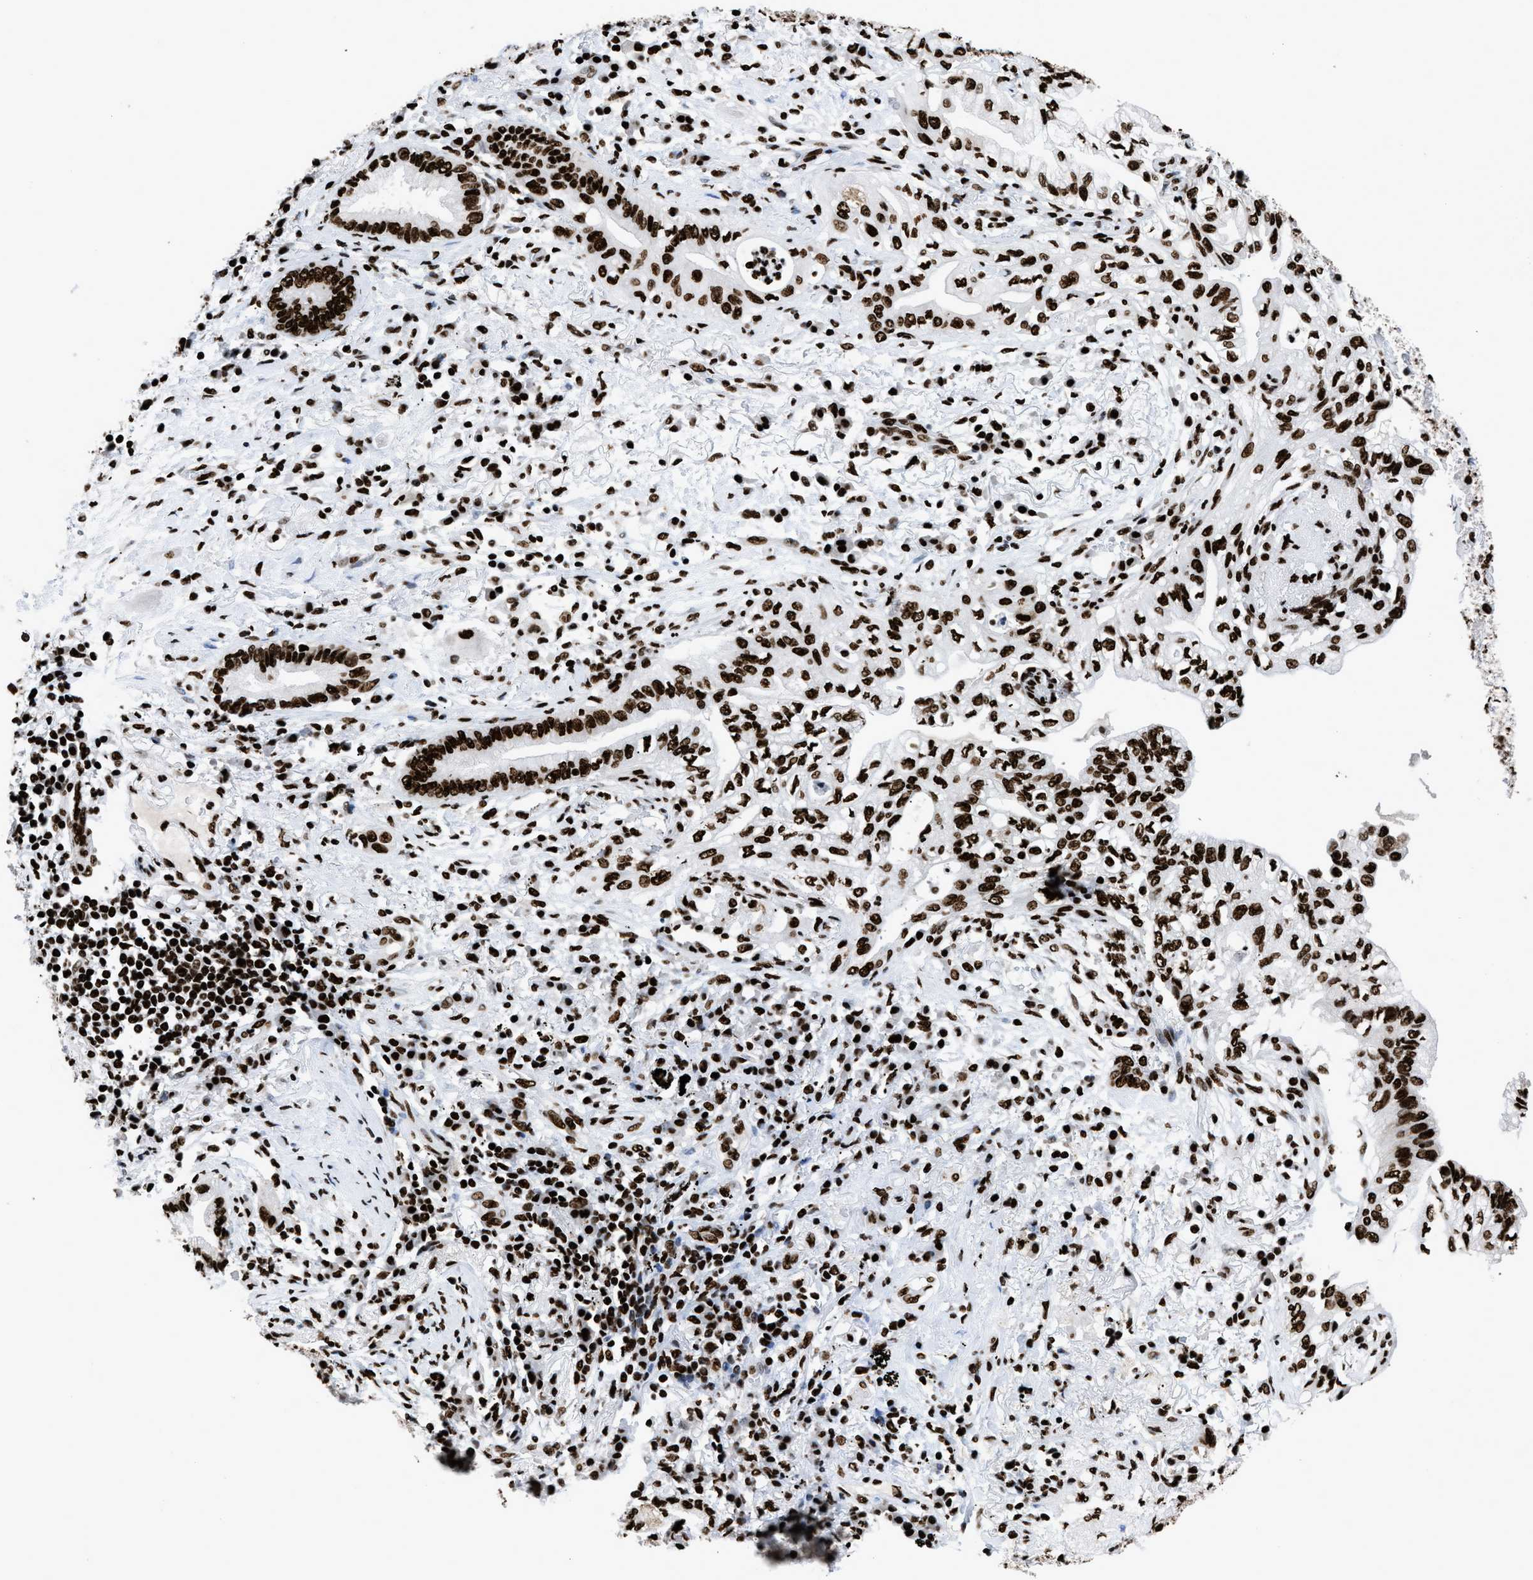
{"staining": {"intensity": "strong", "quantity": ">75%", "location": "nuclear"}, "tissue": "lung cancer", "cell_type": "Tumor cells", "image_type": "cancer", "snomed": [{"axis": "morphology", "description": "Normal tissue, NOS"}, {"axis": "morphology", "description": "Adenocarcinoma, NOS"}, {"axis": "topography", "description": "Bronchus"}, {"axis": "topography", "description": "Lung"}], "caption": "Protein staining reveals strong nuclear expression in about >75% of tumor cells in lung cancer.", "gene": "HNRNPM", "patient": {"sex": "female", "age": 70}}